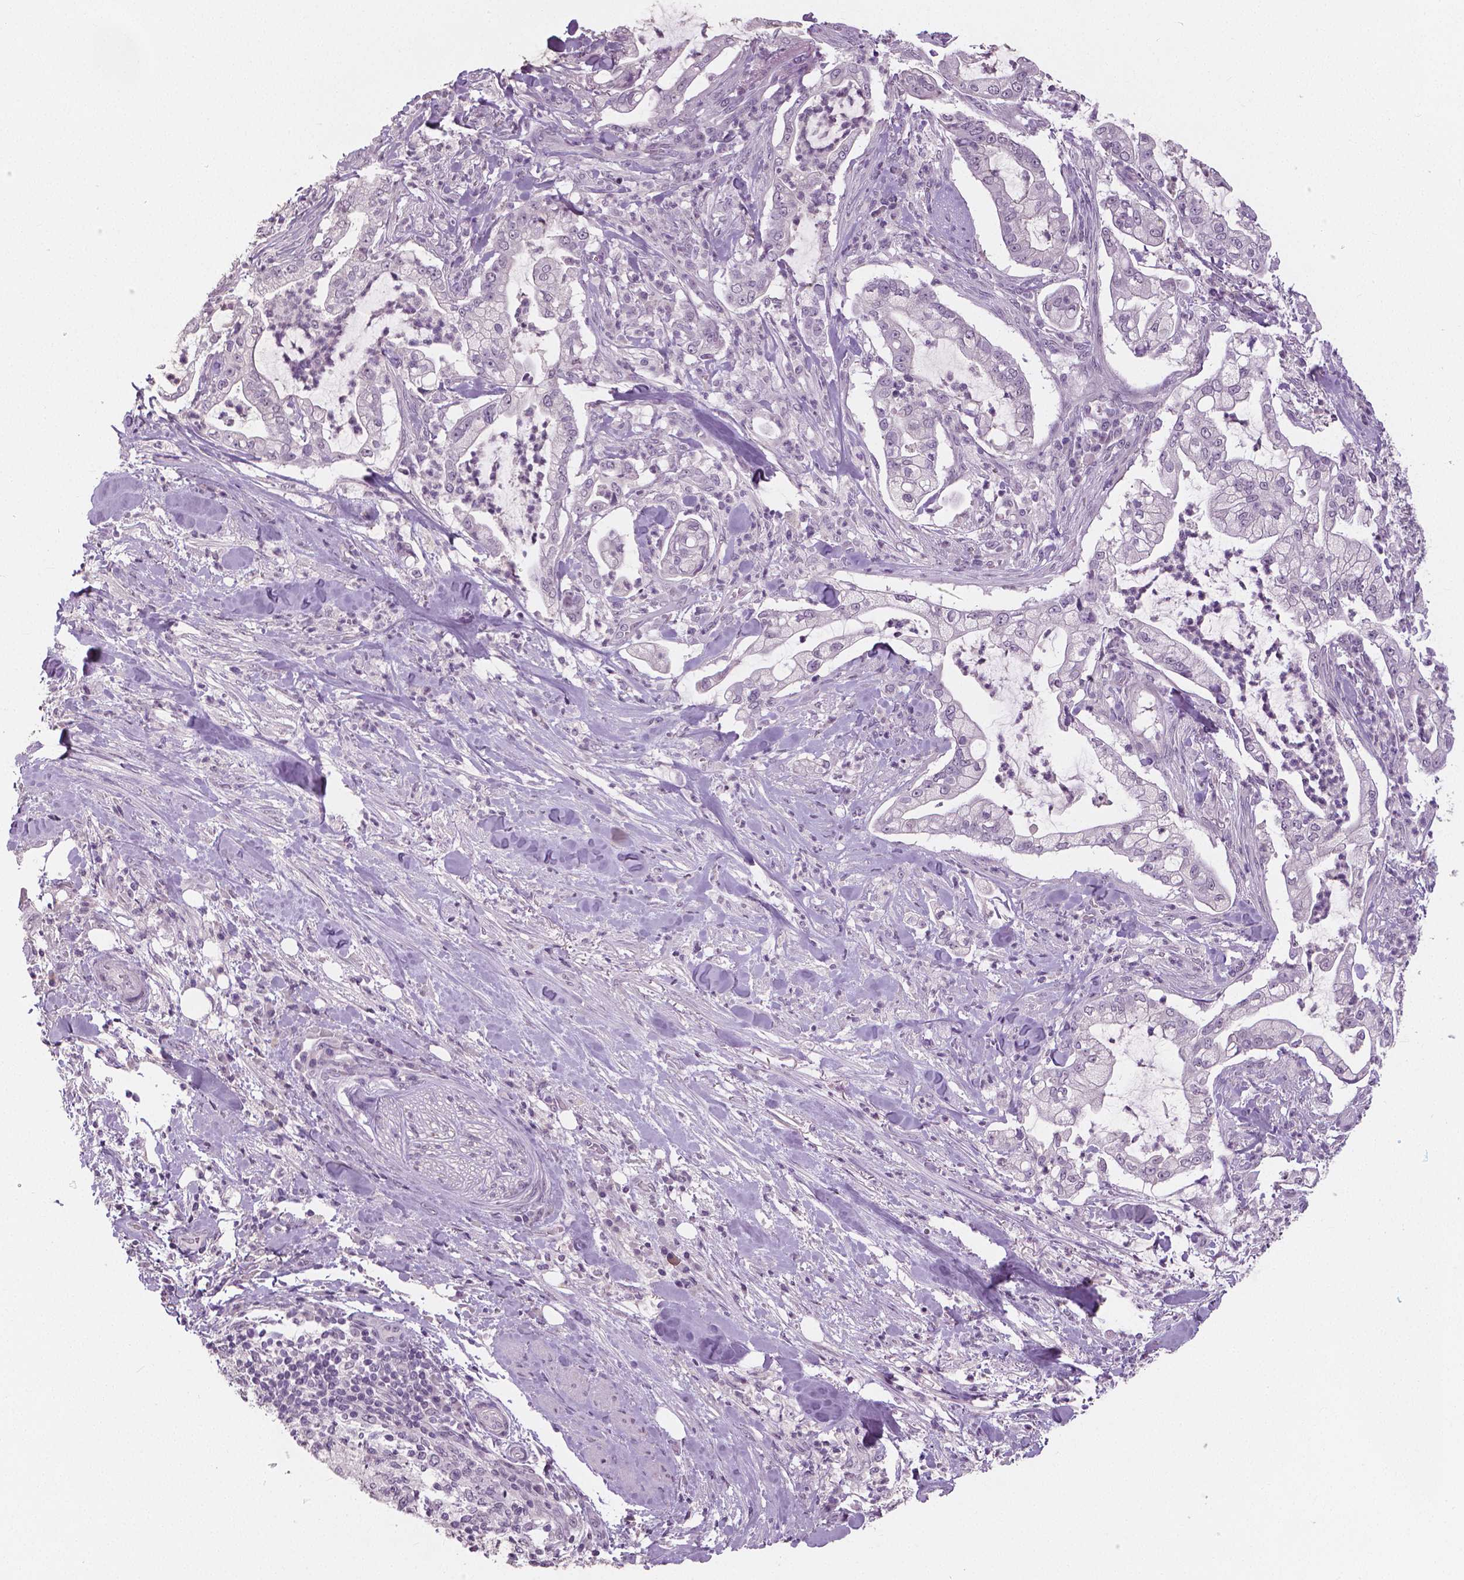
{"staining": {"intensity": "negative", "quantity": "none", "location": "none"}, "tissue": "pancreatic cancer", "cell_type": "Tumor cells", "image_type": "cancer", "snomed": [{"axis": "morphology", "description": "Adenocarcinoma, NOS"}, {"axis": "topography", "description": "Pancreas"}], "caption": "IHC of human pancreatic adenocarcinoma exhibits no staining in tumor cells. (DAB immunohistochemistry (IHC) visualized using brightfield microscopy, high magnification).", "gene": "NECAB1", "patient": {"sex": "female", "age": 69}}